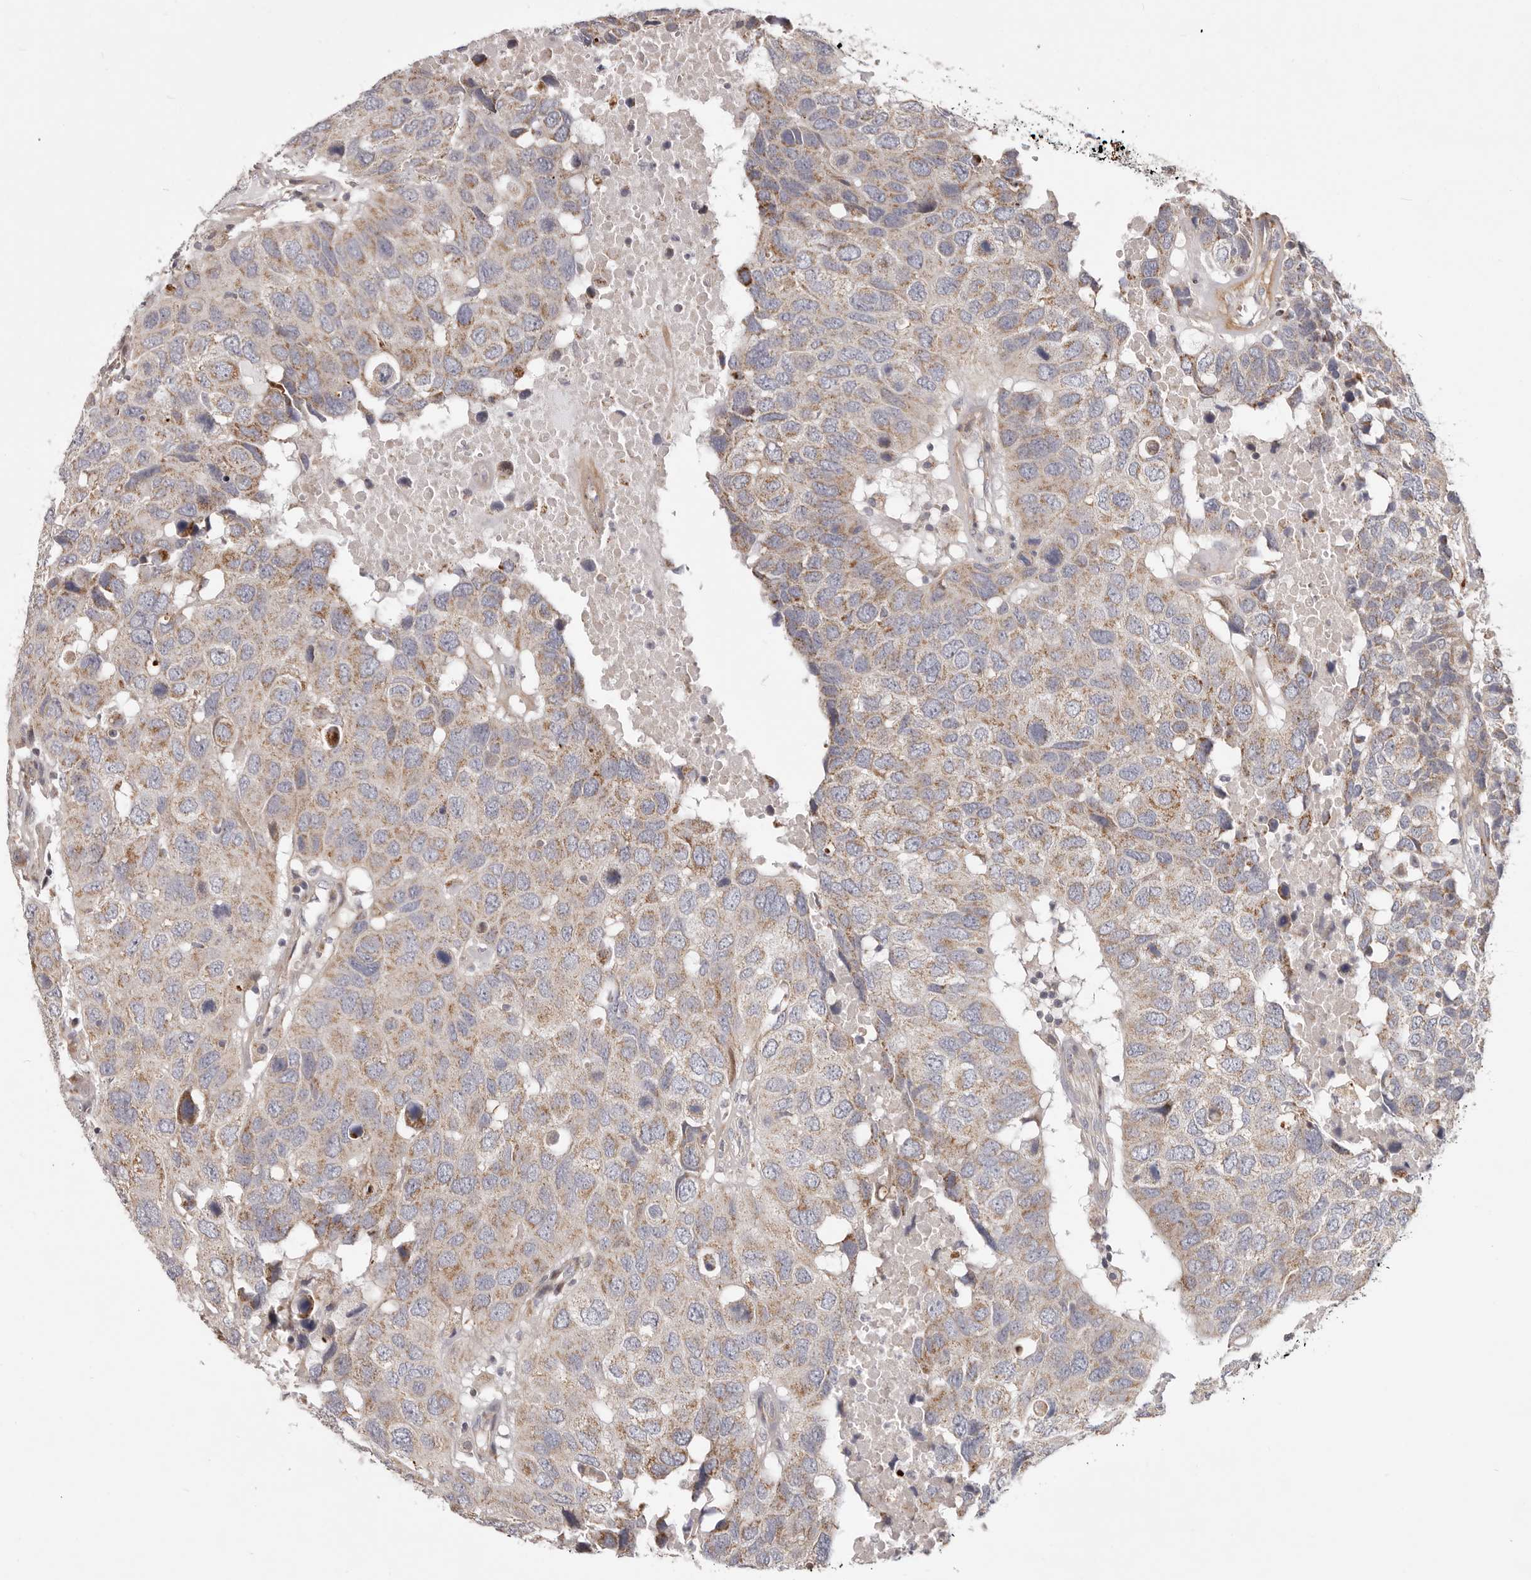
{"staining": {"intensity": "moderate", "quantity": ">75%", "location": "cytoplasmic/membranous"}, "tissue": "head and neck cancer", "cell_type": "Tumor cells", "image_type": "cancer", "snomed": [{"axis": "morphology", "description": "Squamous cell carcinoma, NOS"}, {"axis": "topography", "description": "Head-Neck"}], "caption": "Brown immunohistochemical staining in head and neck cancer (squamous cell carcinoma) shows moderate cytoplasmic/membranous positivity in about >75% of tumor cells.", "gene": "MRPS10", "patient": {"sex": "male", "age": 66}}